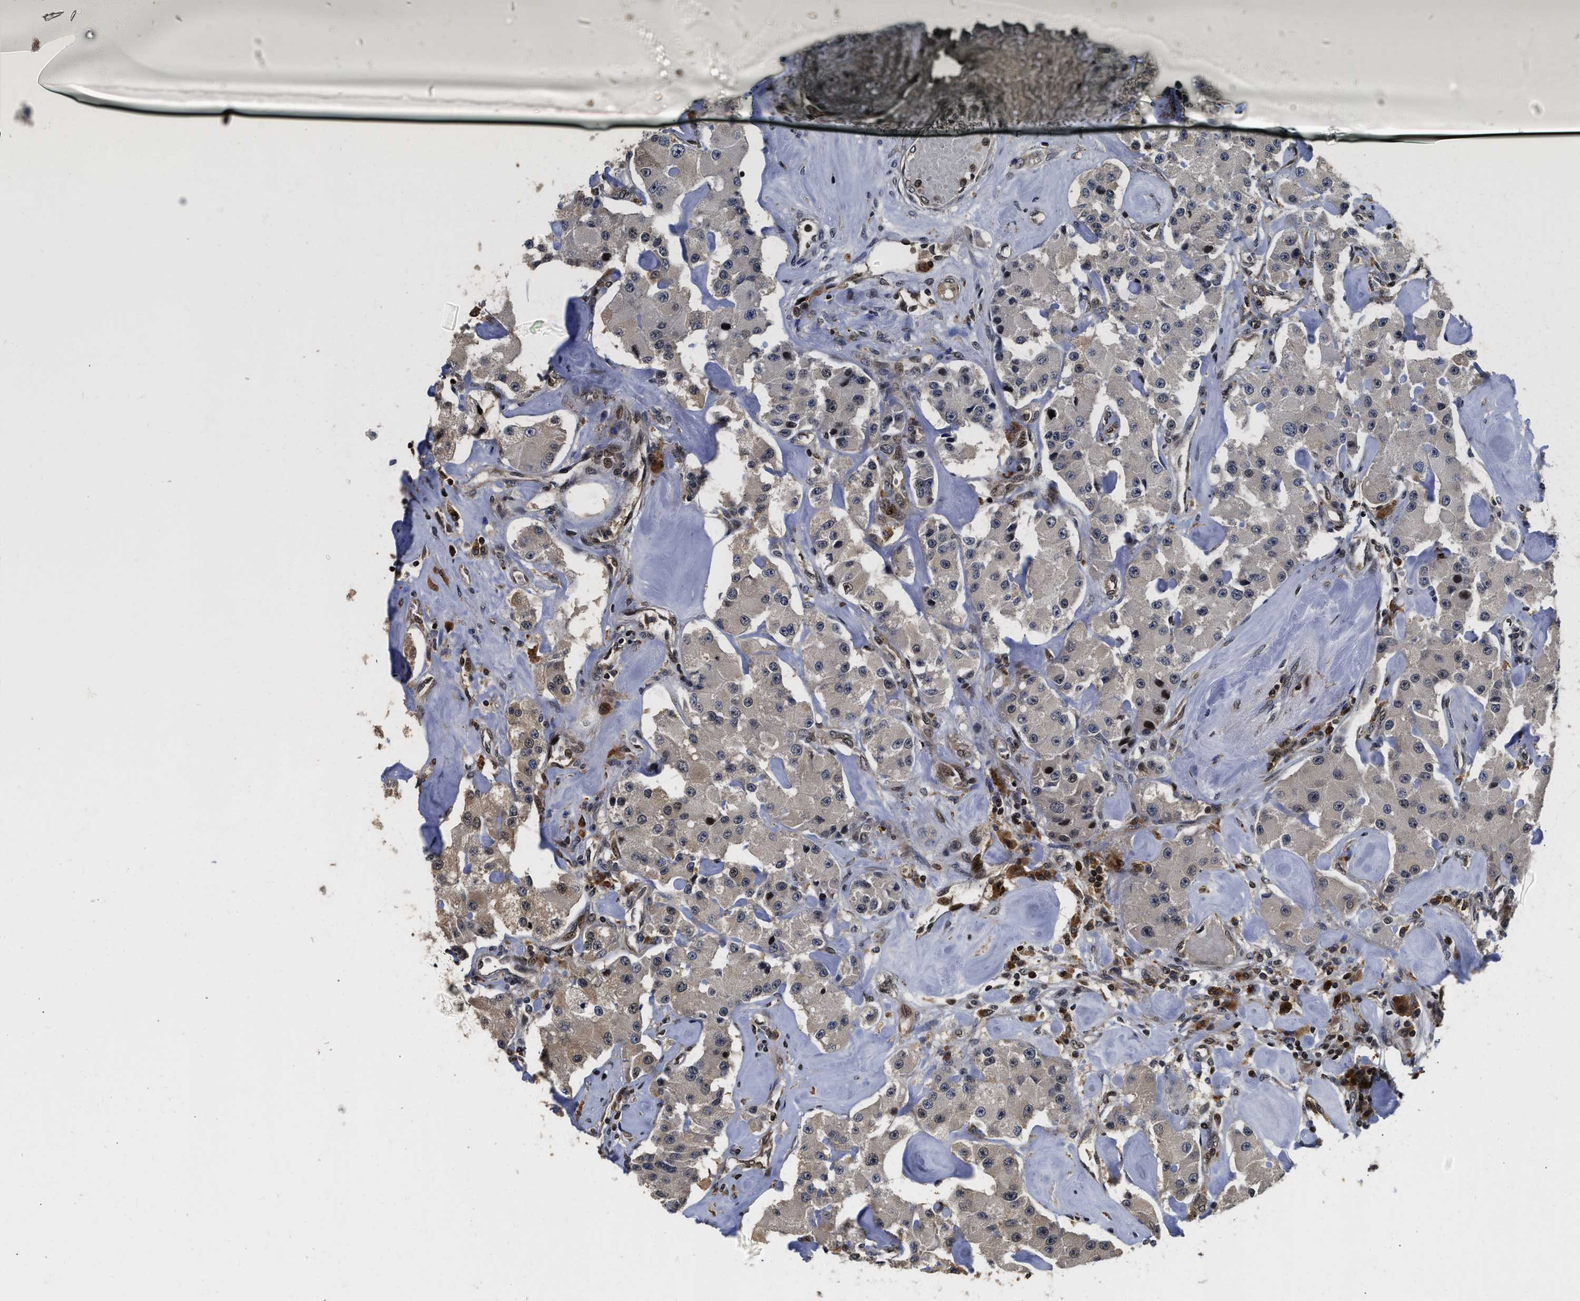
{"staining": {"intensity": "weak", "quantity": "25%-75%", "location": "cytoplasmic/membranous,nuclear"}, "tissue": "carcinoid", "cell_type": "Tumor cells", "image_type": "cancer", "snomed": [{"axis": "morphology", "description": "Carcinoid, malignant, NOS"}, {"axis": "topography", "description": "Pancreas"}], "caption": "Immunohistochemical staining of human malignant carcinoid demonstrates low levels of weak cytoplasmic/membranous and nuclear expression in about 25%-75% of tumor cells. Using DAB (3,3'-diaminobenzidine) (brown) and hematoxylin (blue) stains, captured at high magnification using brightfield microscopy.", "gene": "ADSL", "patient": {"sex": "male", "age": 41}}